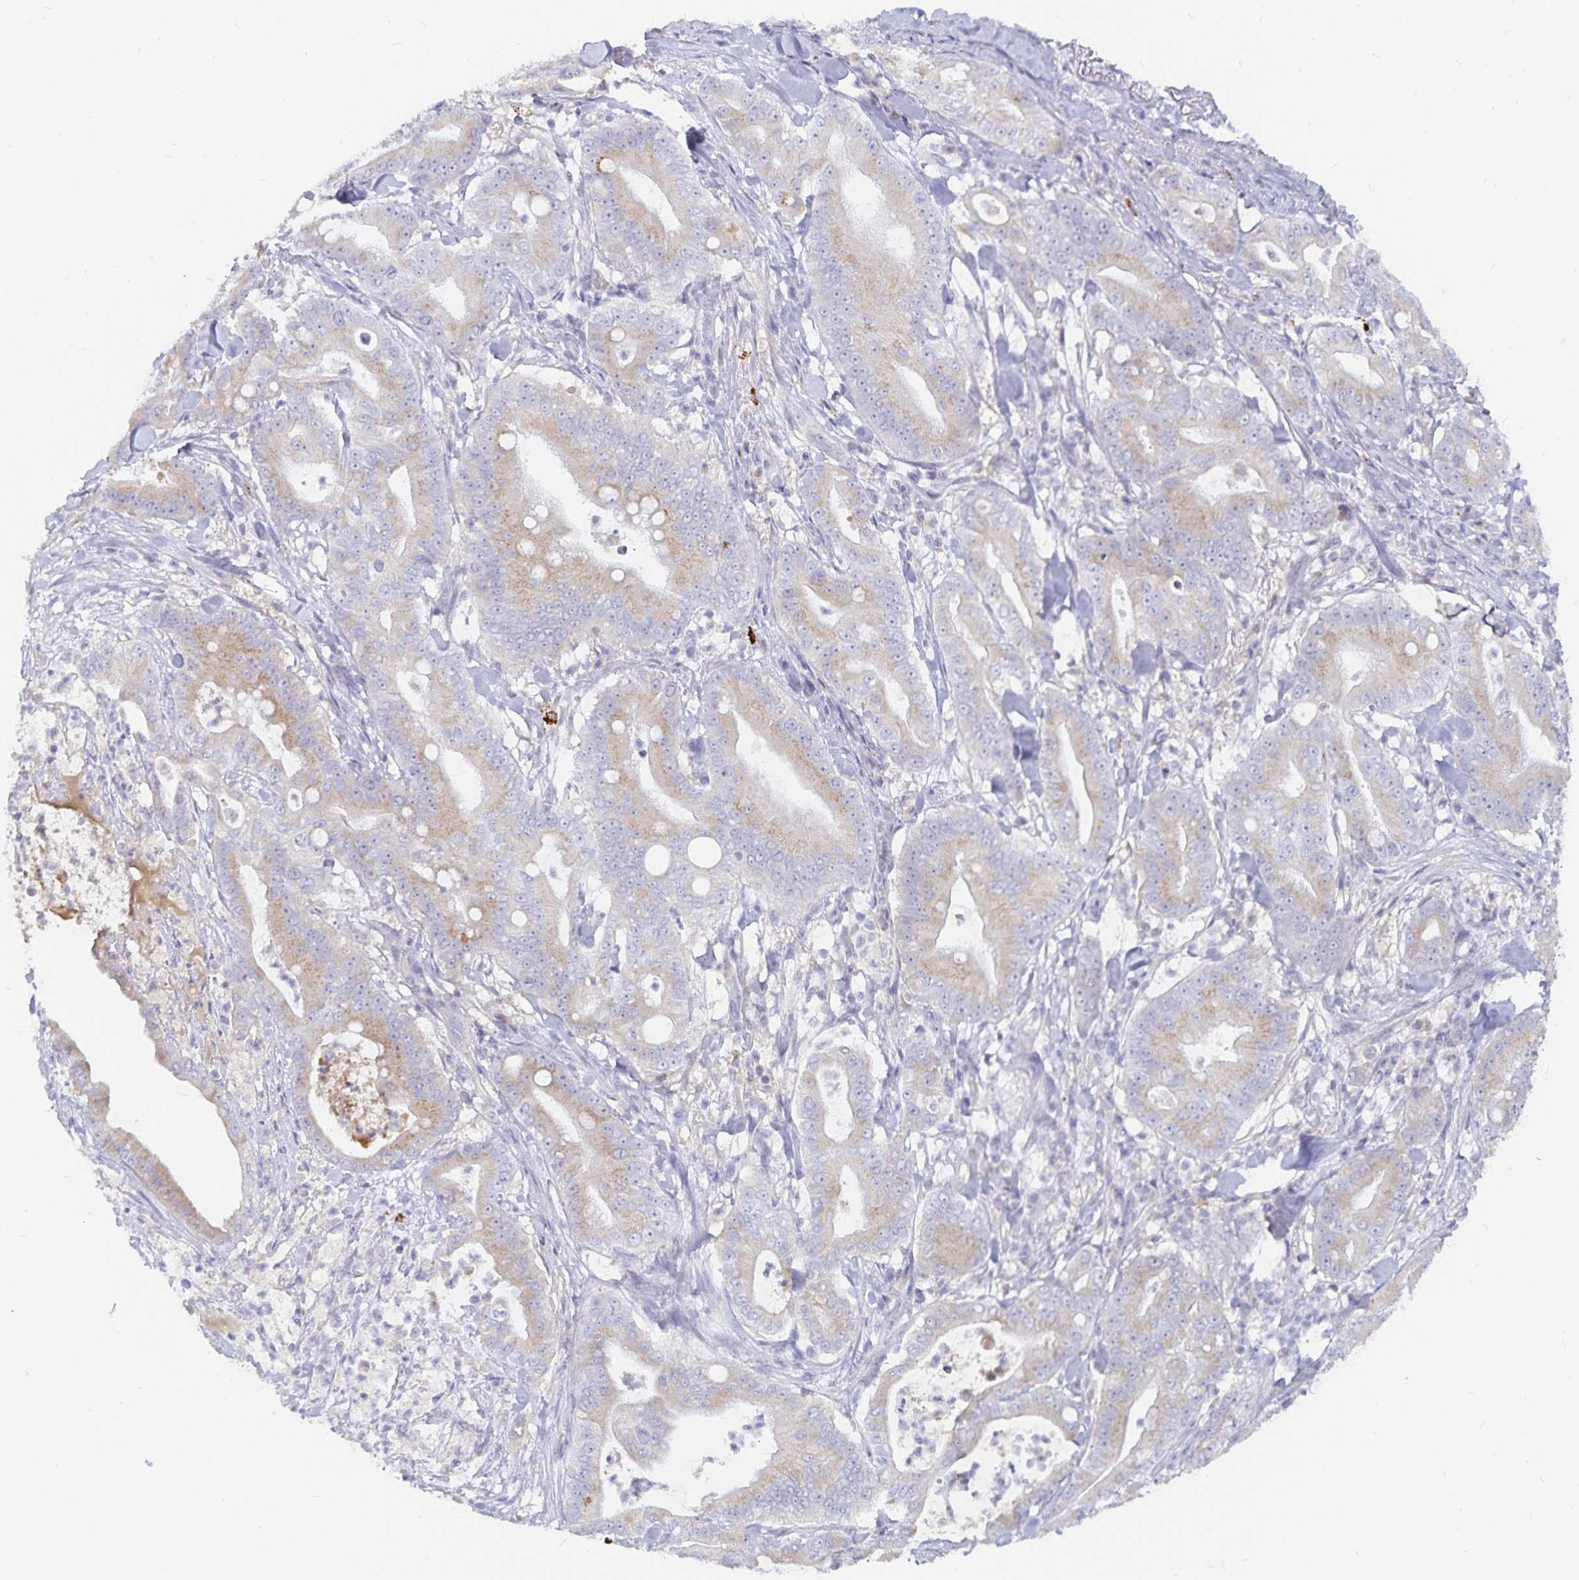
{"staining": {"intensity": "weak", "quantity": "25%-75%", "location": "cytoplasmic/membranous"}, "tissue": "pancreatic cancer", "cell_type": "Tumor cells", "image_type": "cancer", "snomed": [{"axis": "morphology", "description": "Adenocarcinoma, NOS"}, {"axis": "topography", "description": "Pancreas"}], "caption": "A high-resolution image shows immunohistochemistry (IHC) staining of pancreatic cancer (adenocarcinoma), which demonstrates weak cytoplasmic/membranous expression in approximately 25%-75% of tumor cells. (Stains: DAB (3,3'-diaminobenzidine) in brown, nuclei in blue, Microscopy: brightfield microscopy at high magnification).", "gene": "PKHD1", "patient": {"sex": "male", "age": 71}}